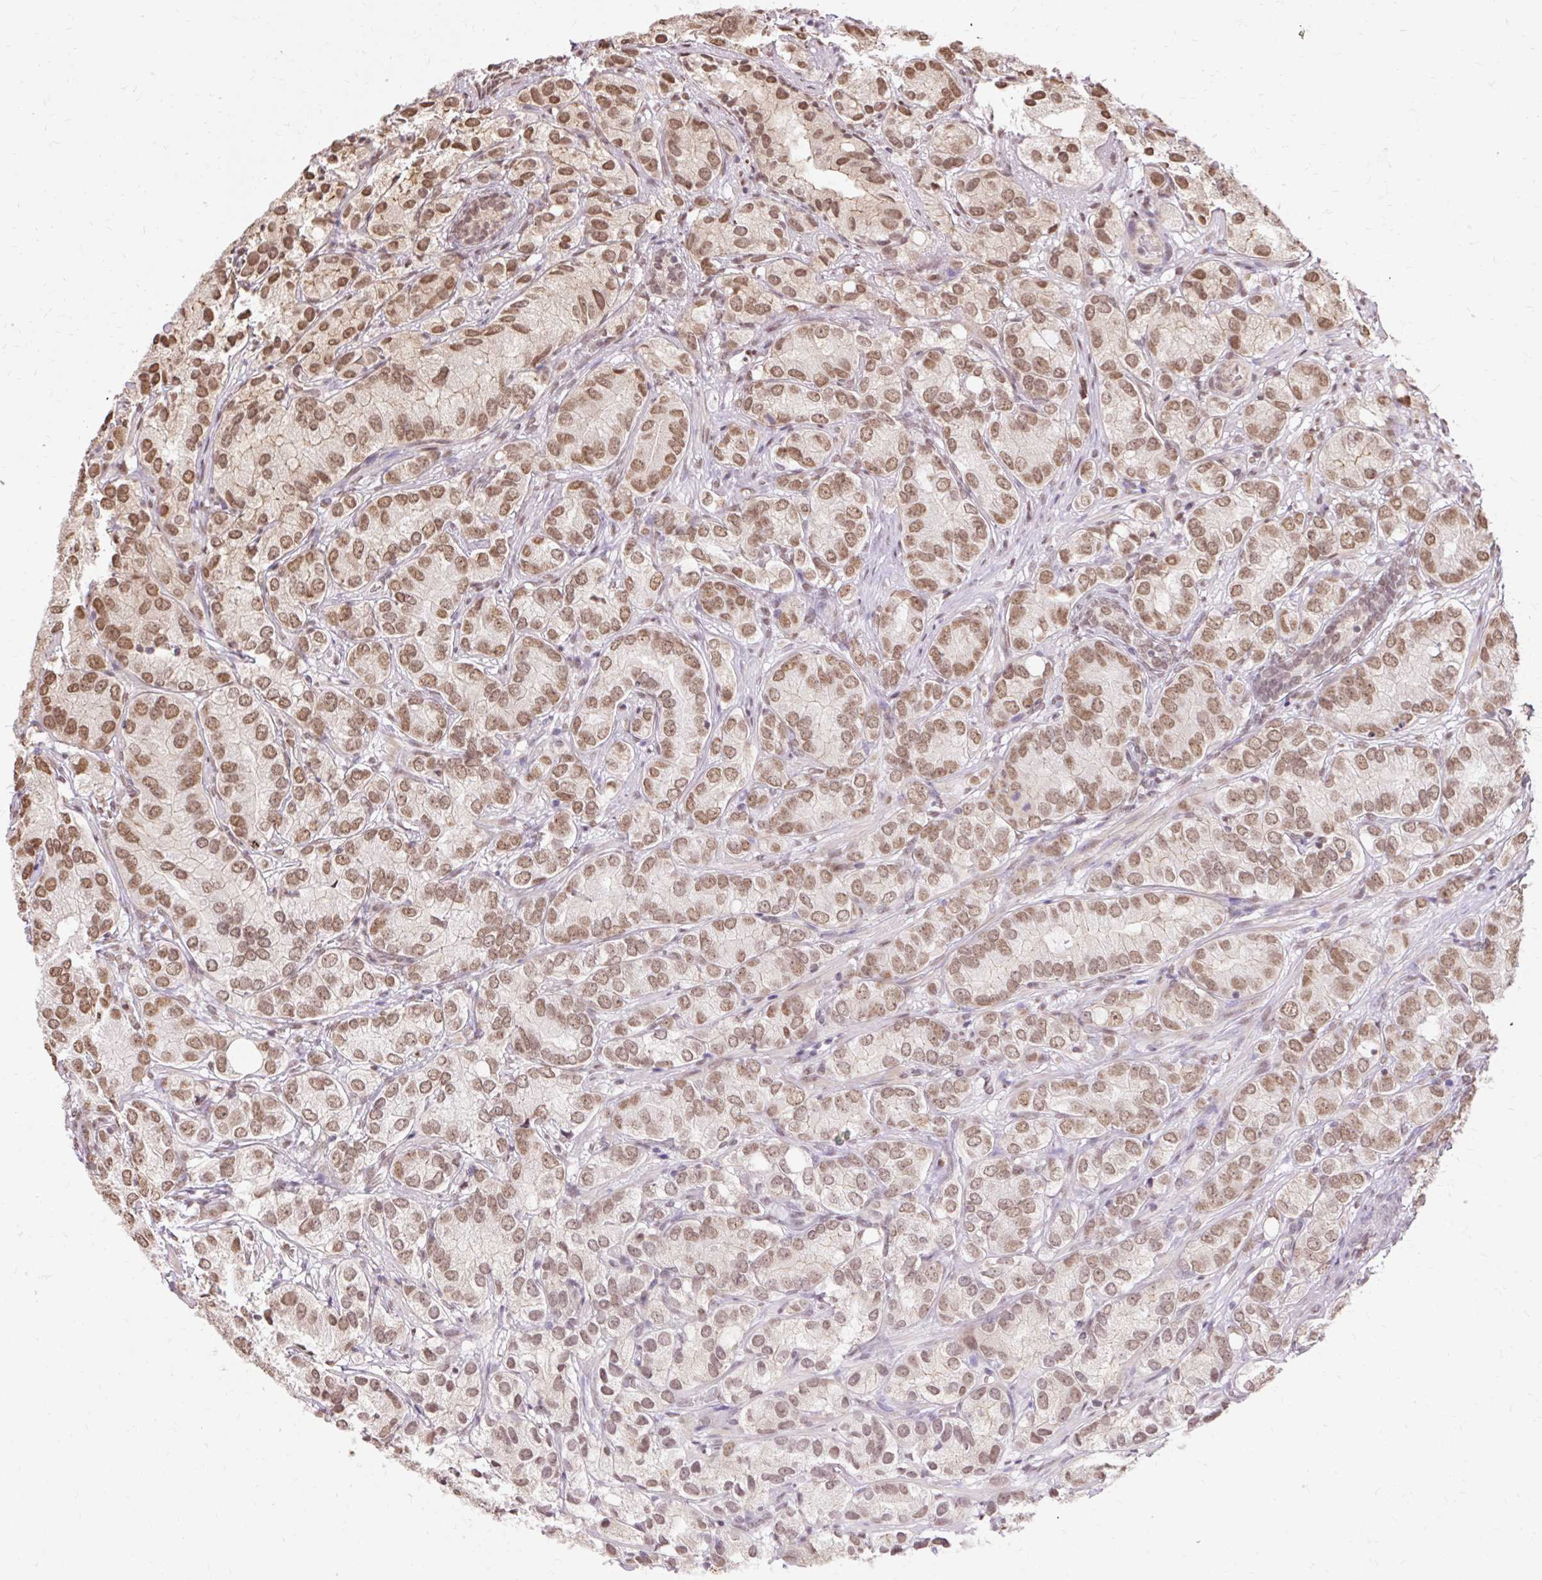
{"staining": {"intensity": "moderate", "quantity": "25%-75%", "location": "nuclear"}, "tissue": "prostate cancer", "cell_type": "Tumor cells", "image_type": "cancer", "snomed": [{"axis": "morphology", "description": "Adenocarcinoma, High grade"}, {"axis": "topography", "description": "Prostate"}], "caption": "Protein staining of prostate cancer (adenocarcinoma (high-grade)) tissue reveals moderate nuclear staining in approximately 25%-75% of tumor cells.", "gene": "NPIPB12", "patient": {"sex": "male", "age": 82}}